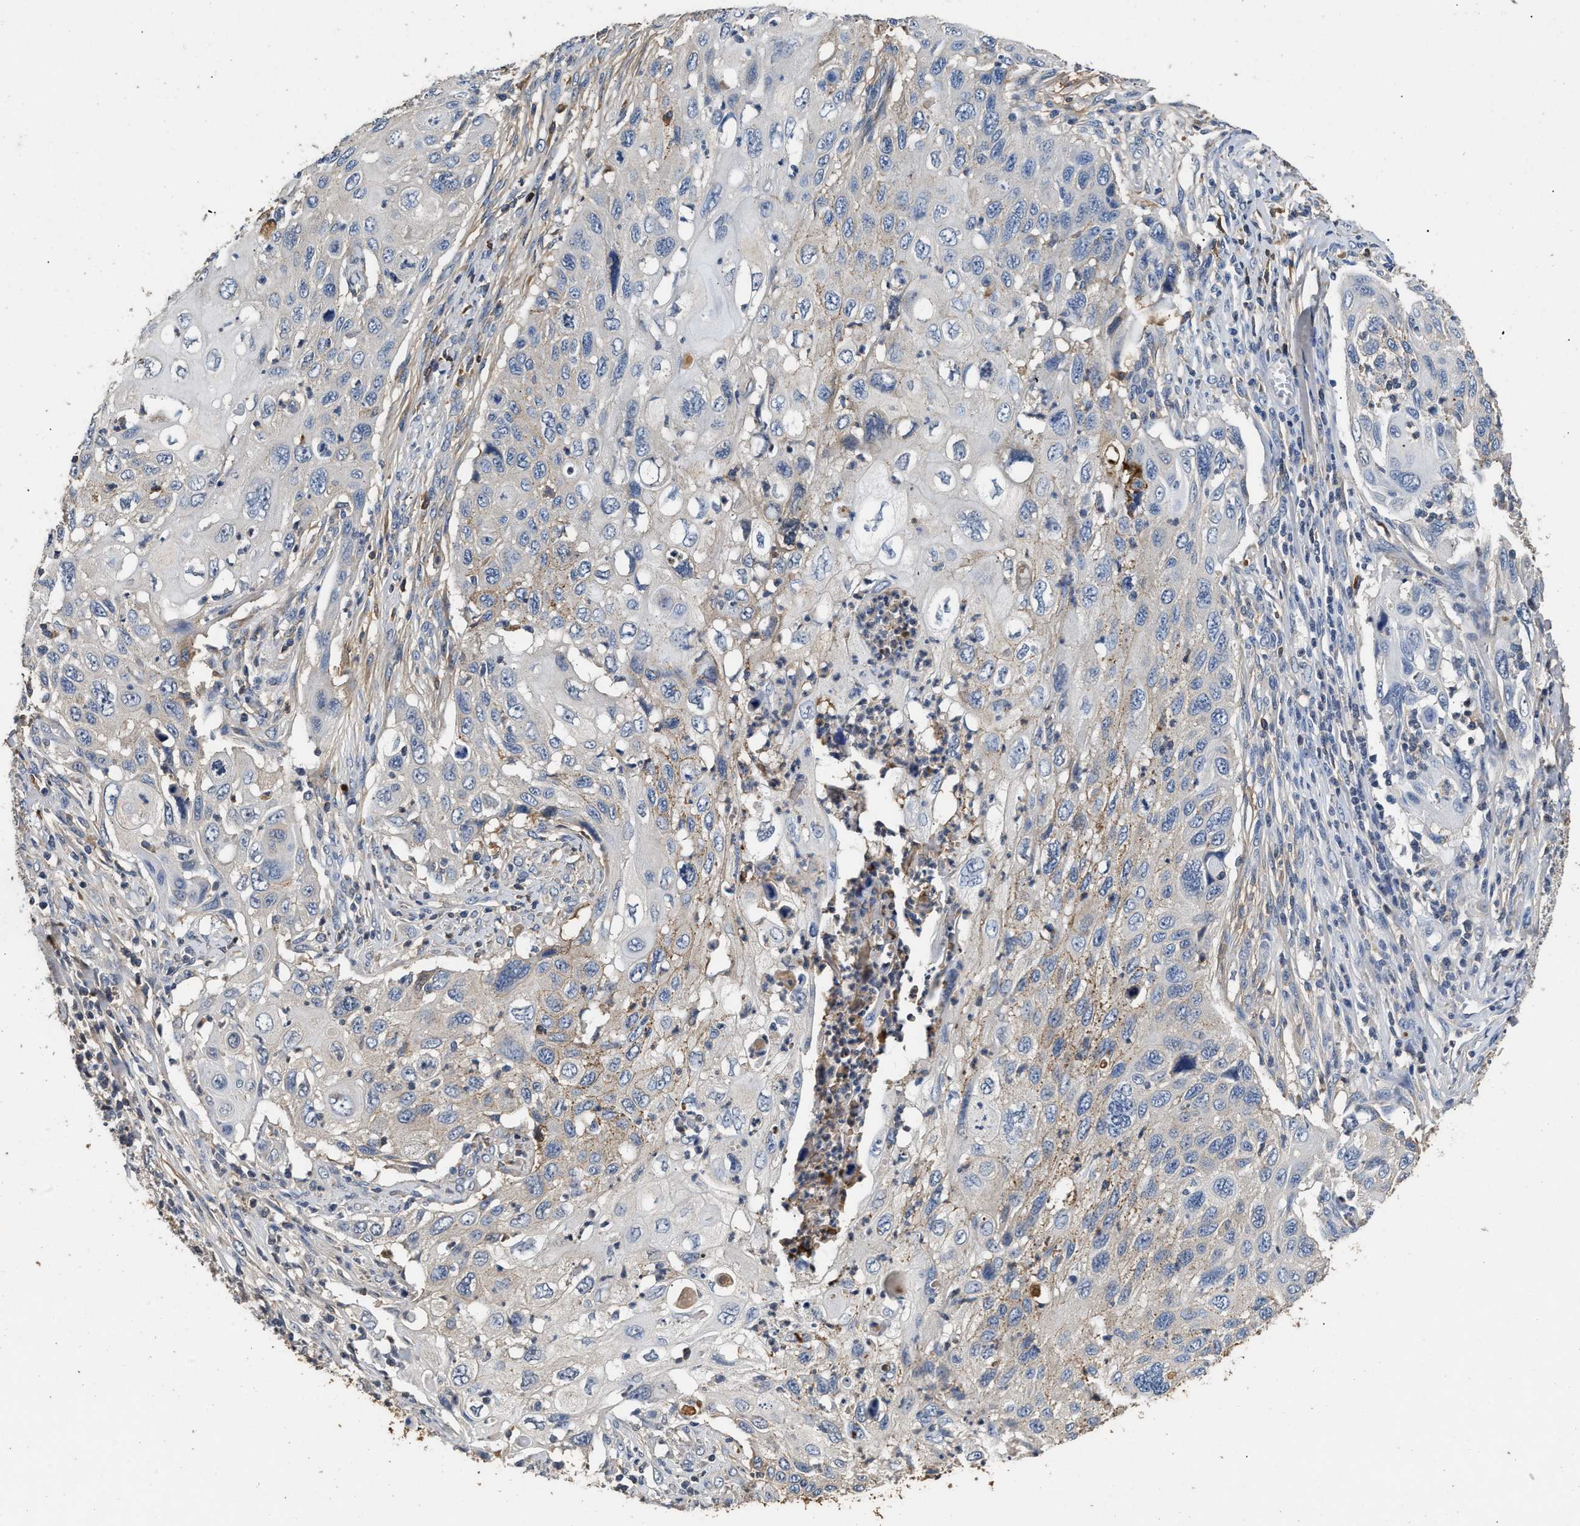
{"staining": {"intensity": "weak", "quantity": "<25%", "location": "cytoplasmic/membranous"}, "tissue": "cervical cancer", "cell_type": "Tumor cells", "image_type": "cancer", "snomed": [{"axis": "morphology", "description": "Squamous cell carcinoma, NOS"}, {"axis": "topography", "description": "Cervix"}], "caption": "Immunohistochemistry (IHC) image of neoplastic tissue: human cervical cancer (squamous cell carcinoma) stained with DAB (3,3'-diaminobenzidine) demonstrates no significant protein positivity in tumor cells.", "gene": "C3", "patient": {"sex": "female", "age": 70}}